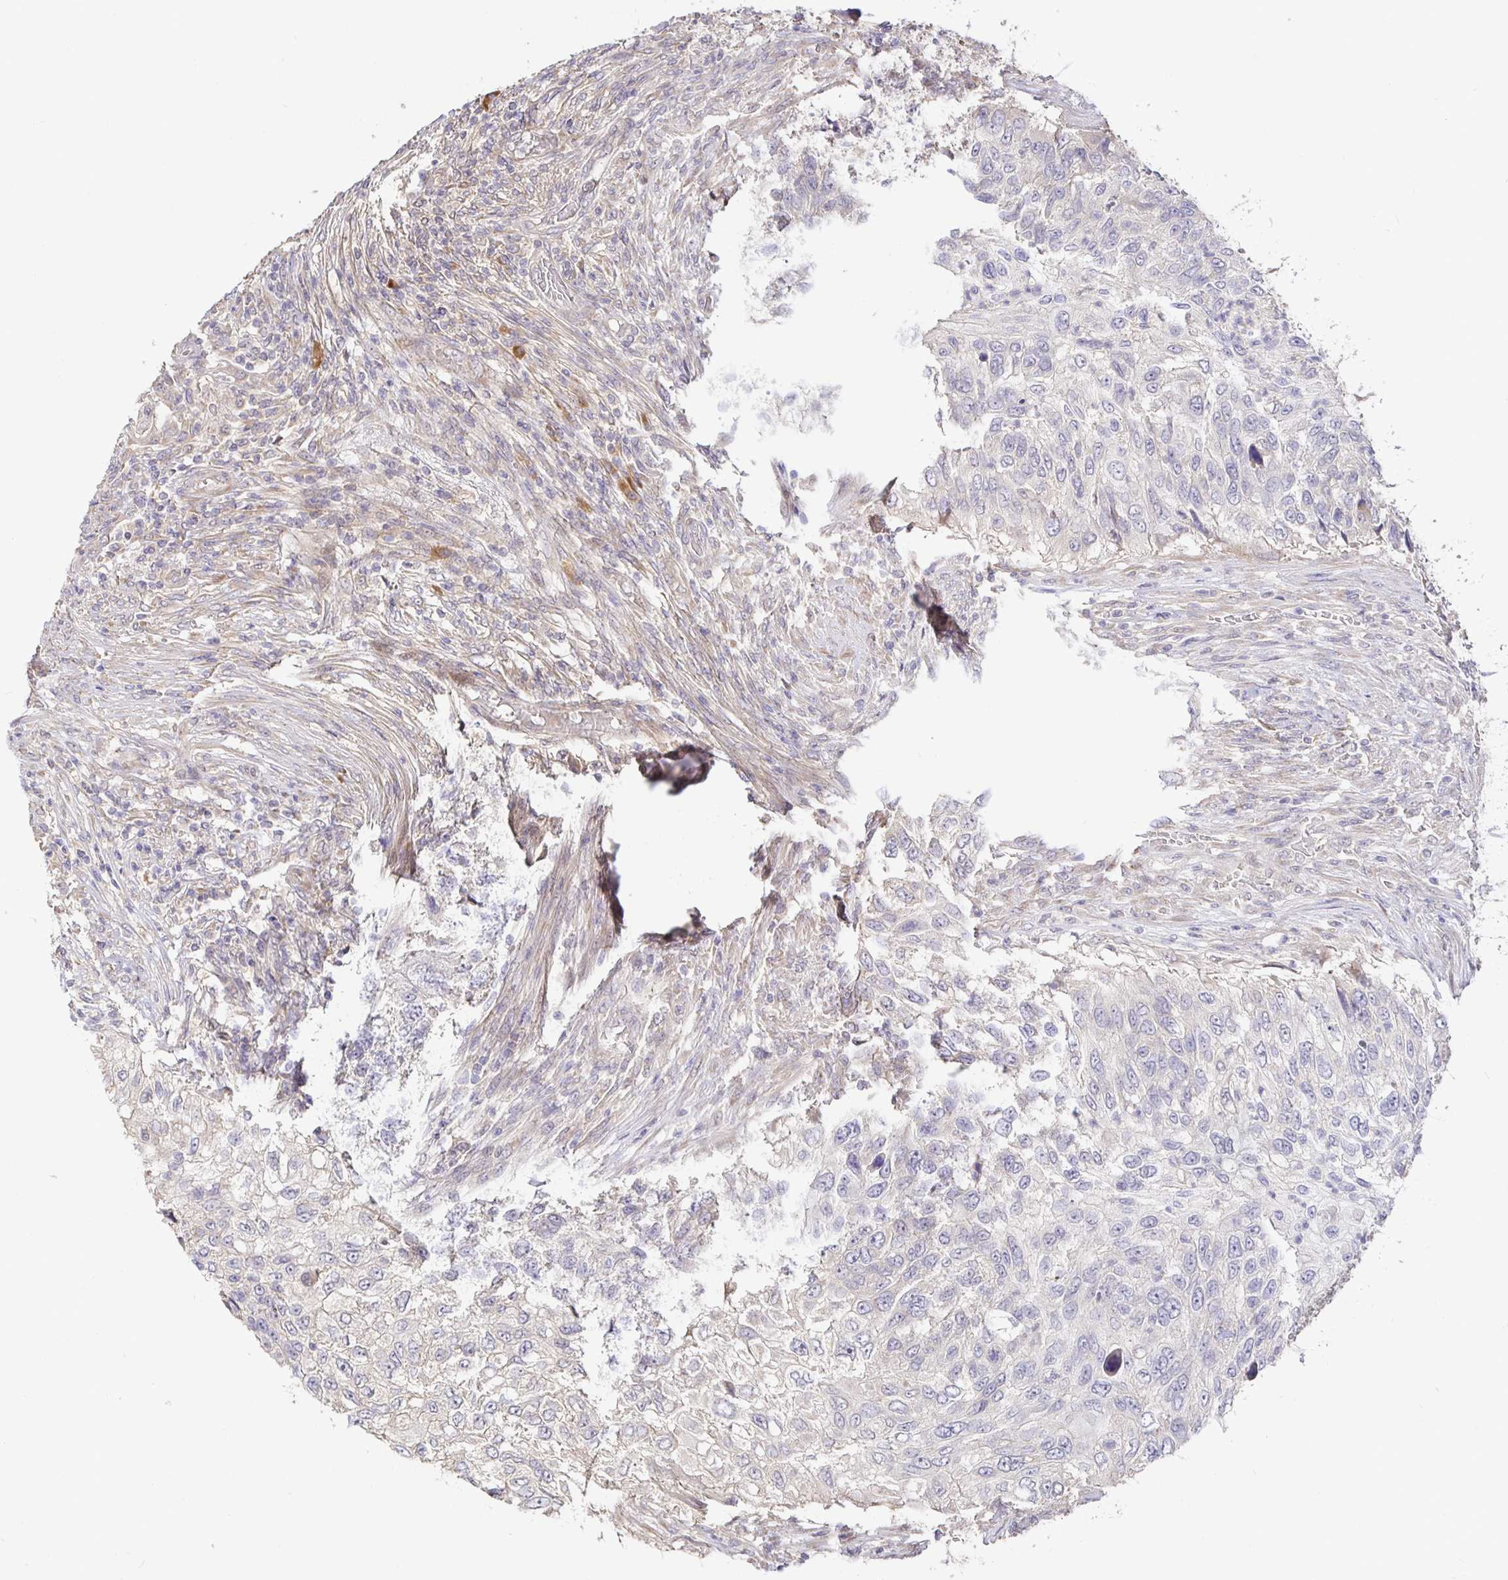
{"staining": {"intensity": "negative", "quantity": "none", "location": "none"}, "tissue": "urothelial cancer", "cell_type": "Tumor cells", "image_type": "cancer", "snomed": [{"axis": "morphology", "description": "Urothelial carcinoma, High grade"}, {"axis": "topography", "description": "Urinary bladder"}], "caption": "IHC photomicrograph of human urothelial cancer stained for a protein (brown), which shows no expression in tumor cells. (Stains: DAB immunohistochemistry (IHC) with hematoxylin counter stain, Microscopy: brightfield microscopy at high magnification).", "gene": "ZDHHC11", "patient": {"sex": "female", "age": 60}}